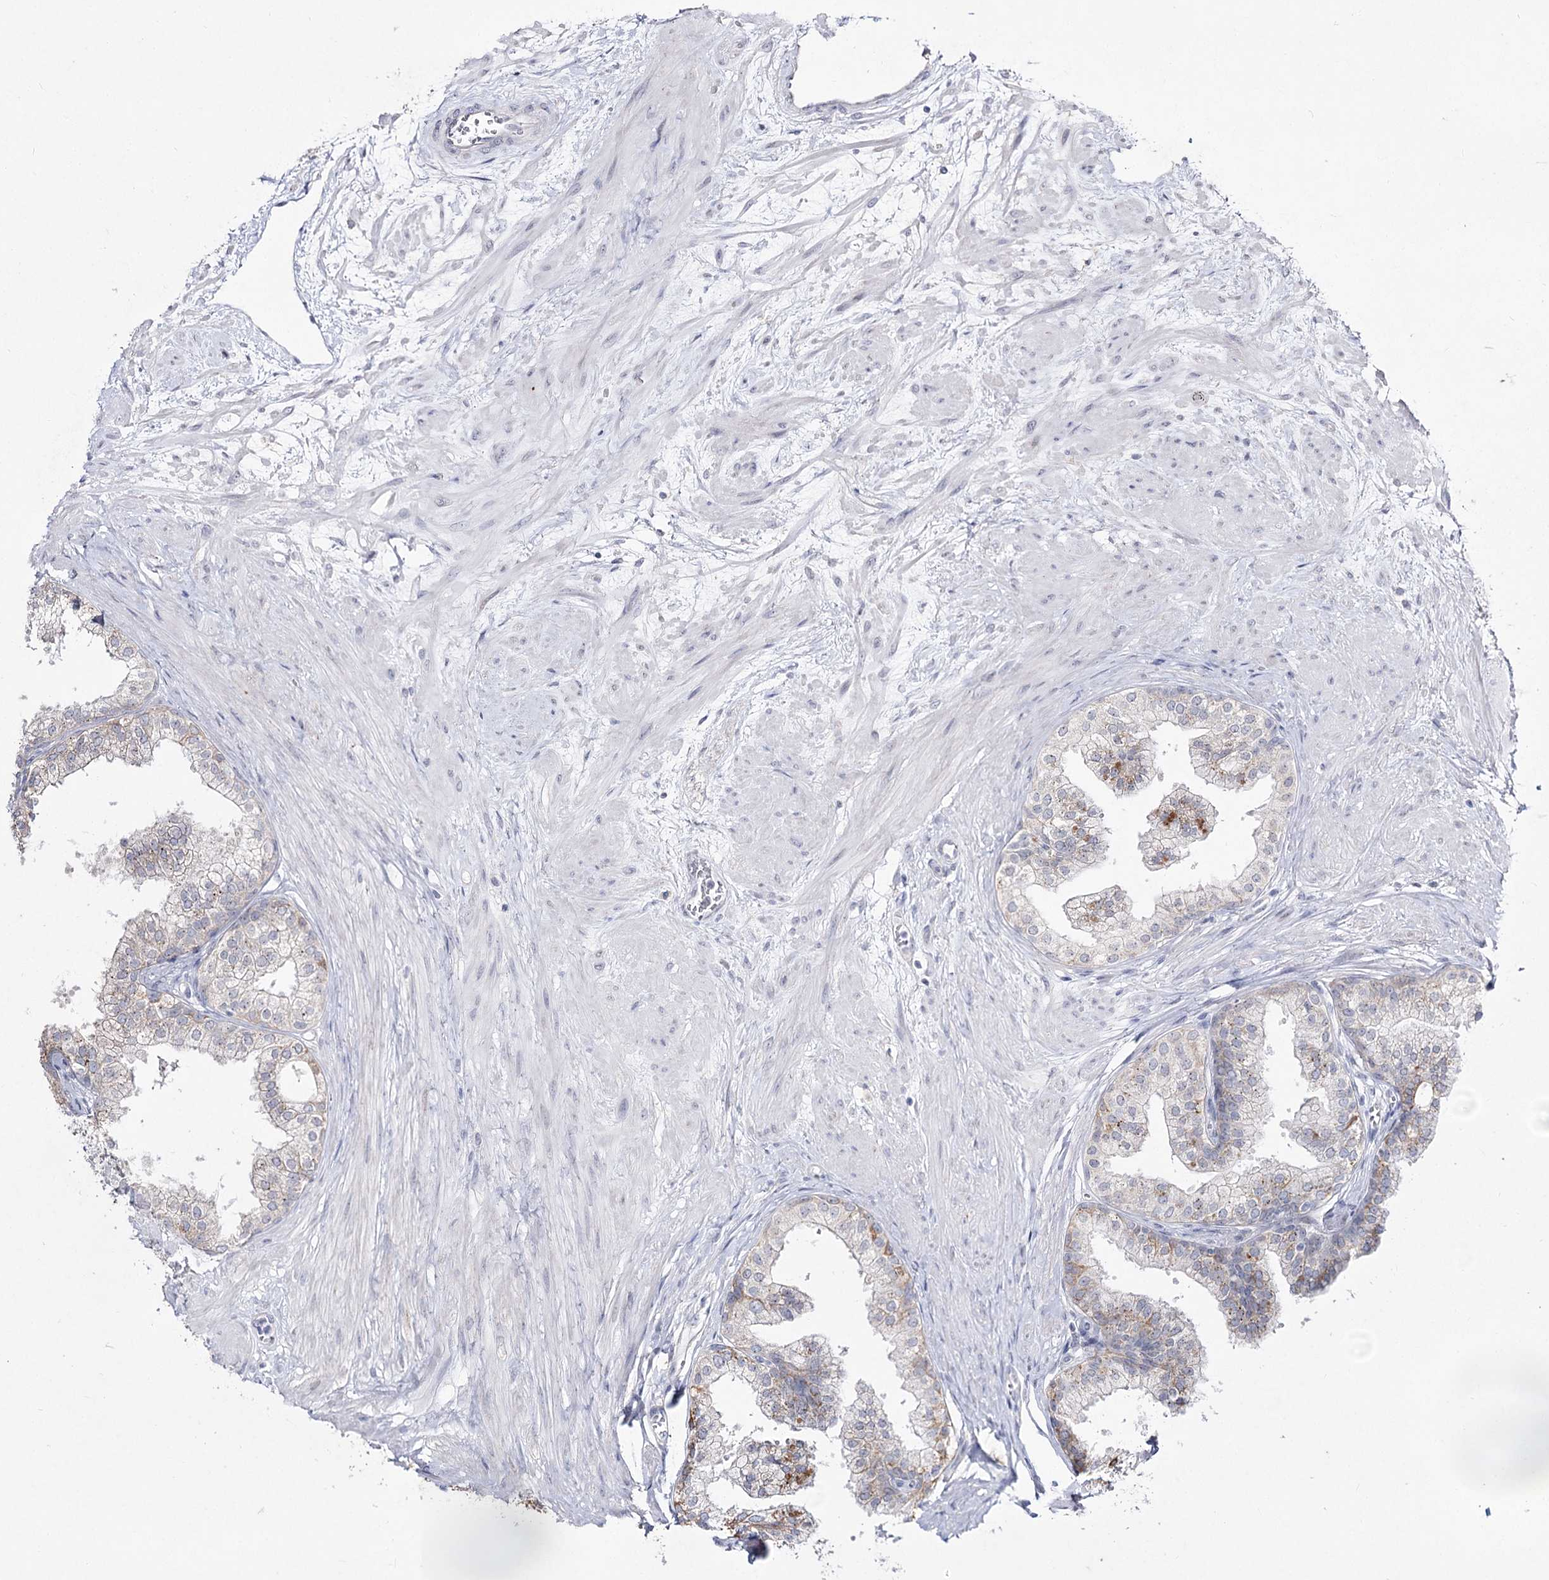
{"staining": {"intensity": "moderate", "quantity": "<25%", "location": "cytoplasmic/membranous"}, "tissue": "prostate", "cell_type": "Glandular cells", "image_type": "normal", "snomed": [{"axis": "morphology", "description": "Normal tissue, NOS"}, {"axis": "topography", "description": "Prostate"}], "caption": "A high-resolution photomicrograph shows IHC staining of benign prostate, which exhibits moderate cytoplasmic/membranous staining in about <25% of glandular cells.", "gene": "DDX50", "patient": {"sex": "male", "age": 60}}